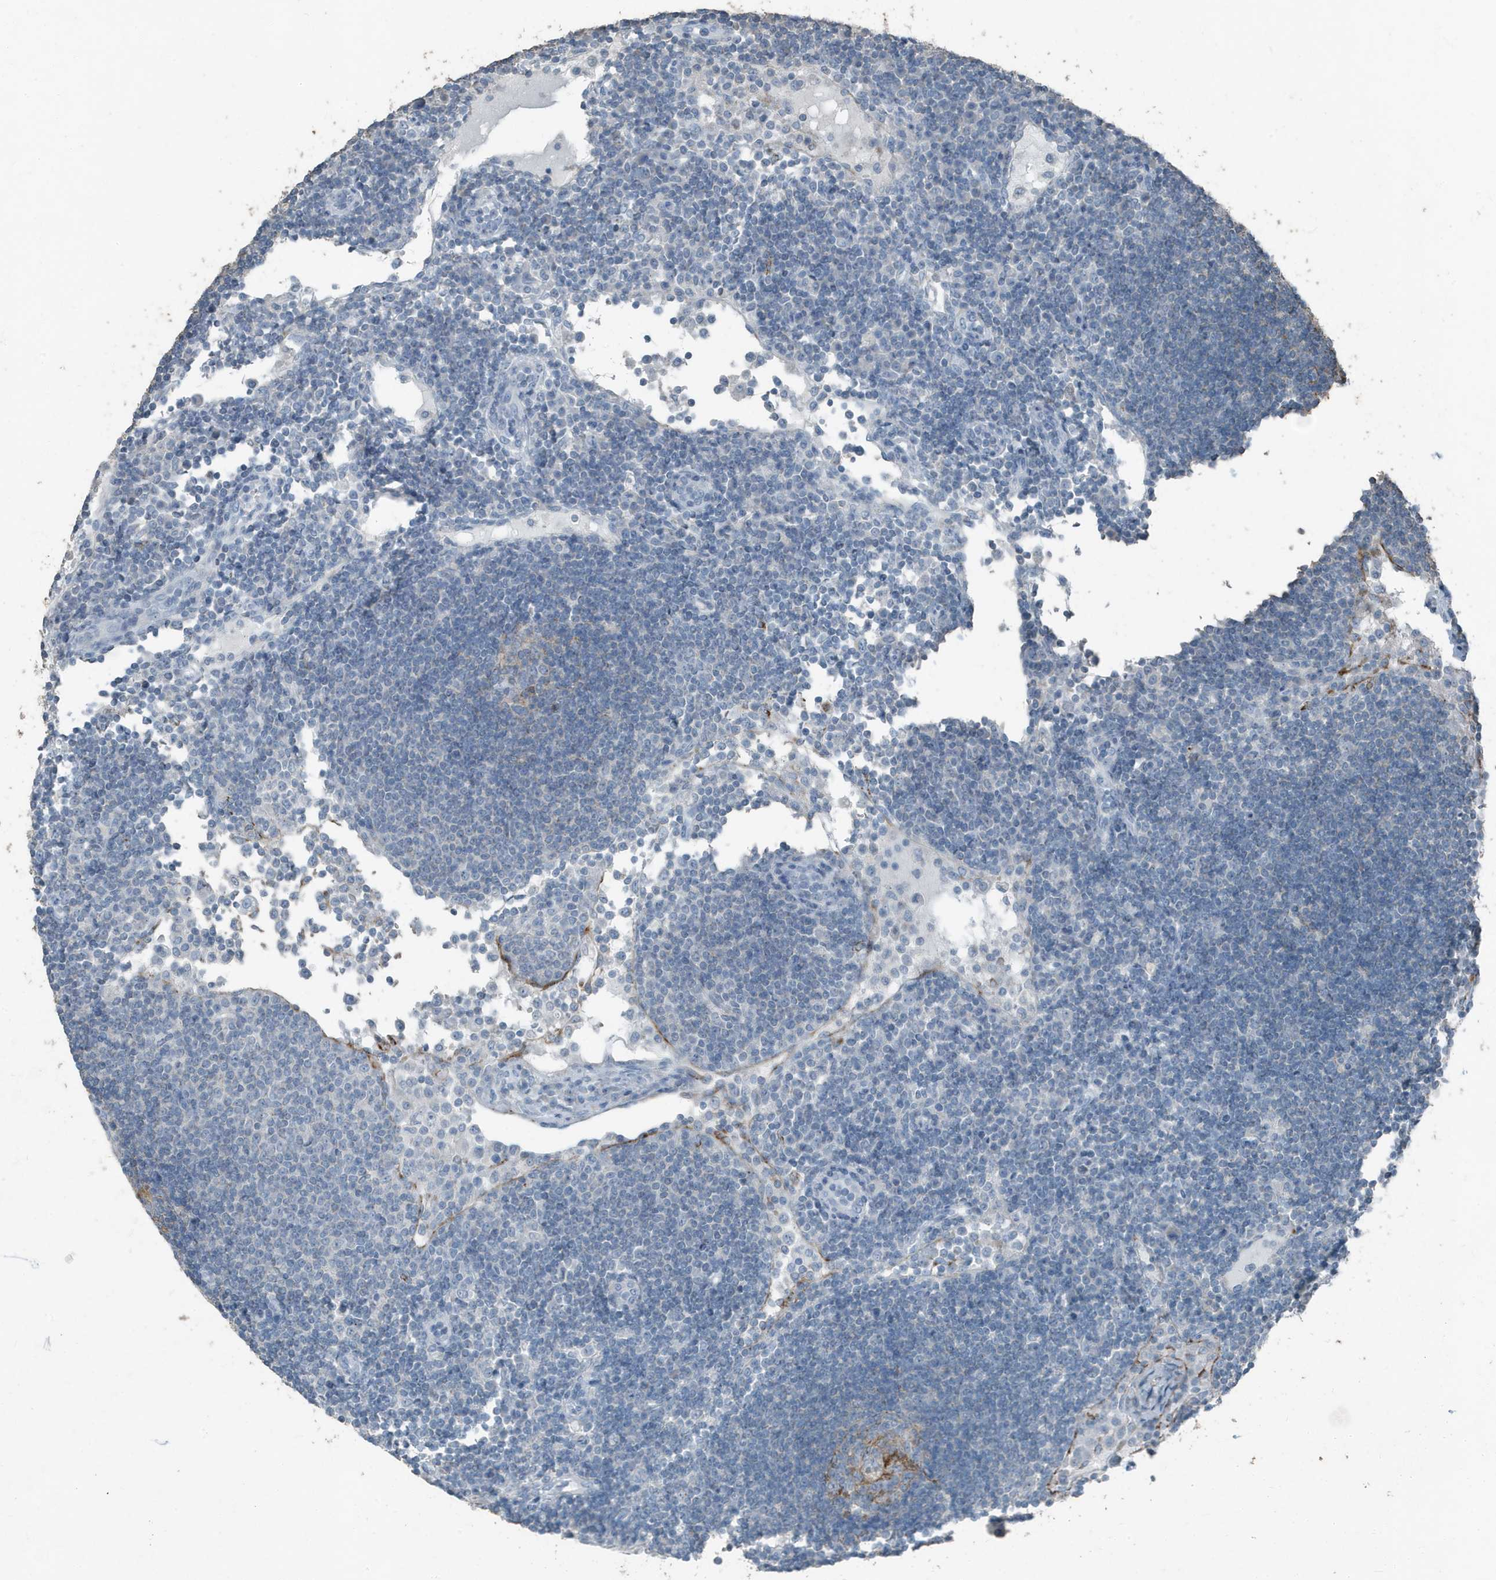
{"staining": {"intensity": "moderate", "quantity": "25%-75%", "location": "cytoplasmic/membranous"}, "tissue": "lymph node", "cell_type": "Germinal center cells", "image_type": "normal", "snomed": [{"axis": "morphology", "description": "Normal tissue, NOS"}, {"axis": "topography", "description": "Lymph node"}], "caption": "Immunohistochemistry (DAB (3,3'-diaminobenzidine)) staining of benign lymph node shows moderate cytoplasmic/membranous protein staining in about 25%-75% of germinal center cells.", "gene": "FAM162A", "patient": {"sex": "female", "age": 53}}